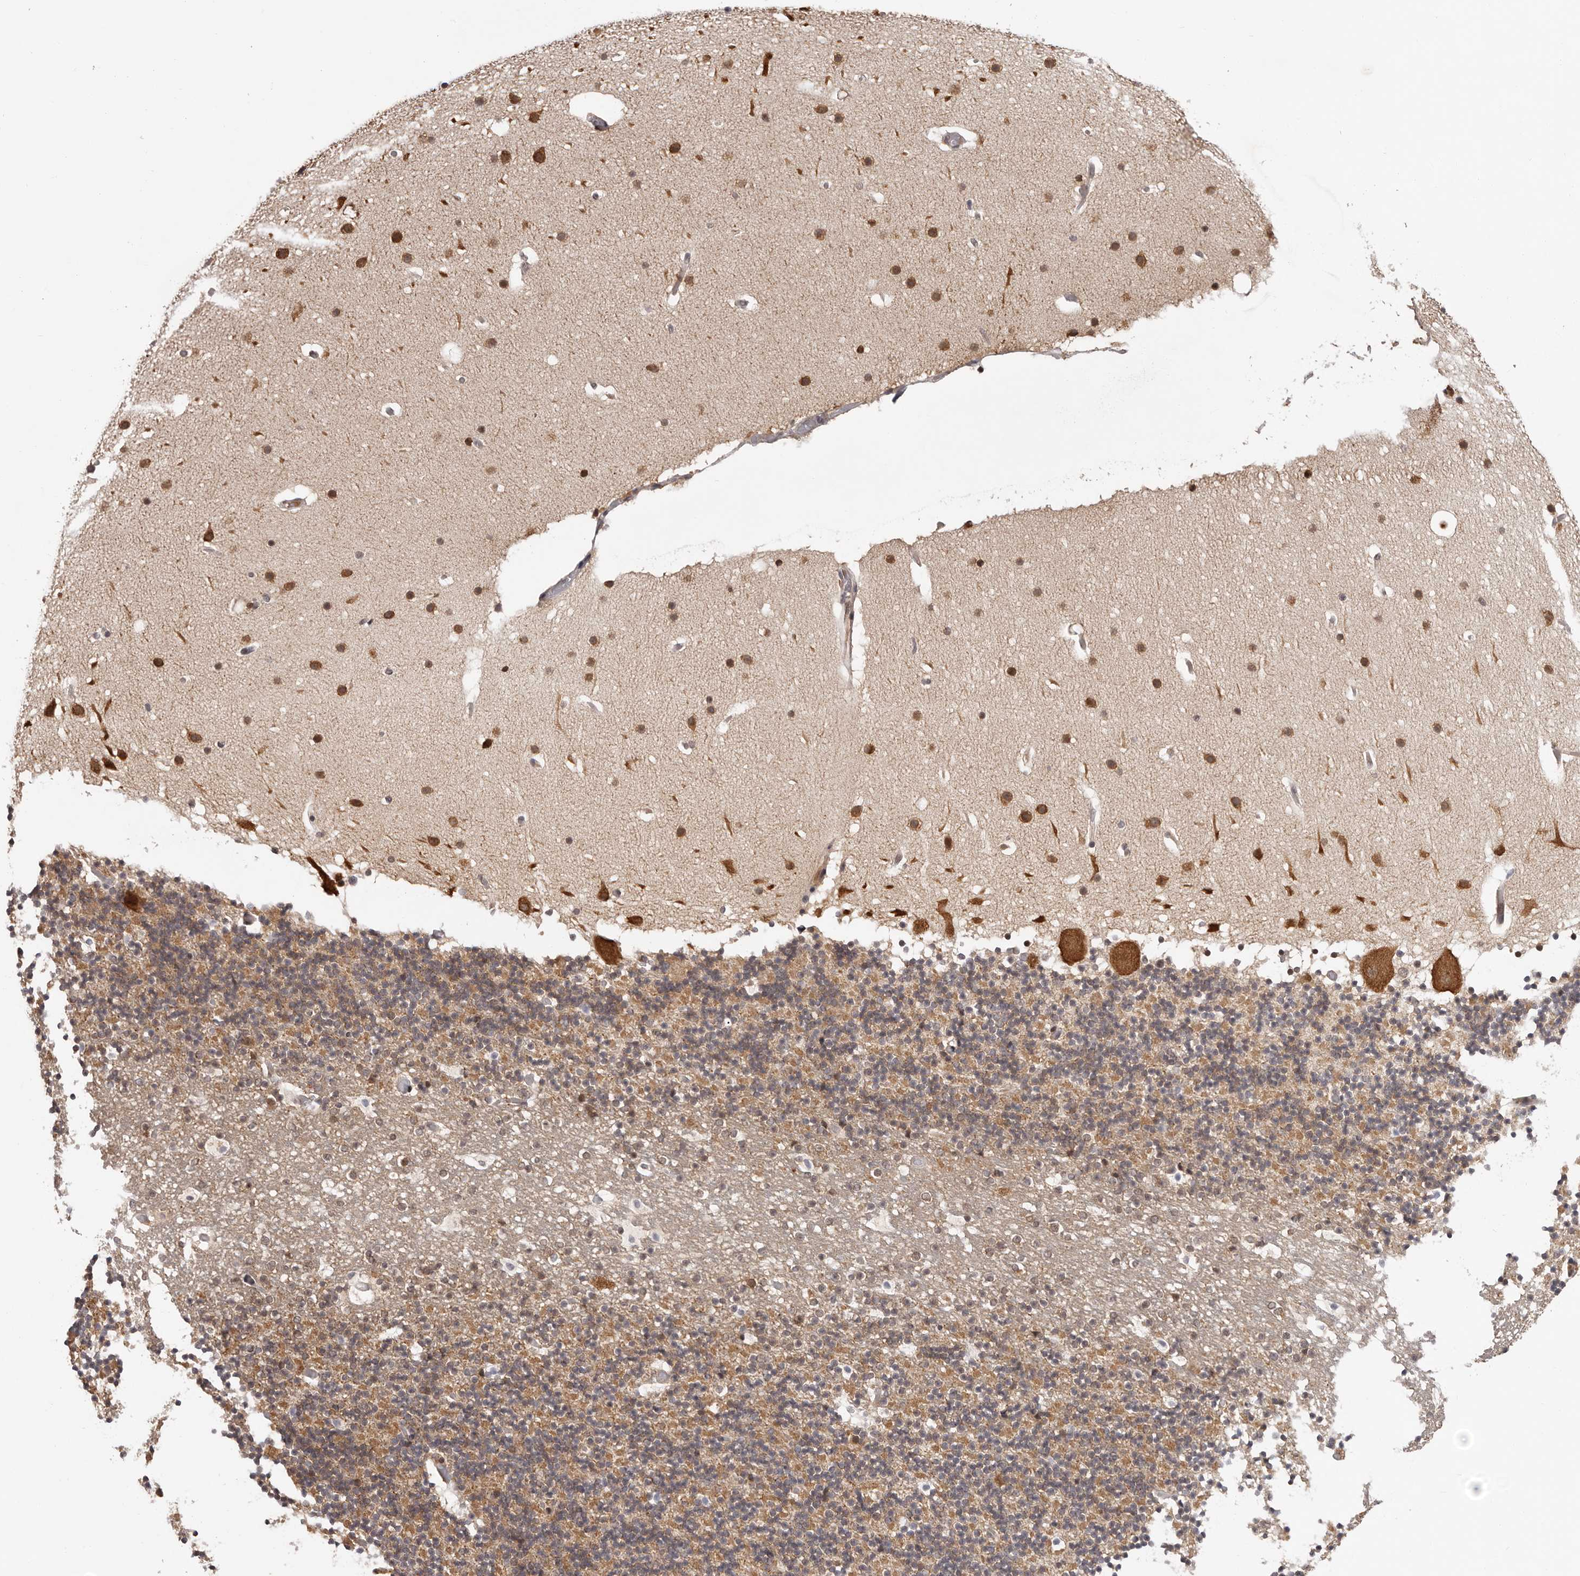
{"staining": {"intensity": "weak", "quantity": "25%-75%", "location": "cytoplasmic/membranous"}, "tissue": "cerebellum", "cell_type": "Cells in granular layer", "image_type": "normal", "snomed": [{"axis": "morphology", "description": "Normal tissue, NOS"}, {"axis": "topography", "description": "Cerebellum"}], "caption": "The micrograph demonstrates staining of unremarkable cerebellum, revealing weak cytoplasmic/membranous protein staining (brown color) within cells in granular layer. (Stains: DAB in brown, nuclei in blue, Microscopy: brightfield microscopy at high magnification).", "gene": "TBX5", "patient": {"sex": "male", "age": 57}}